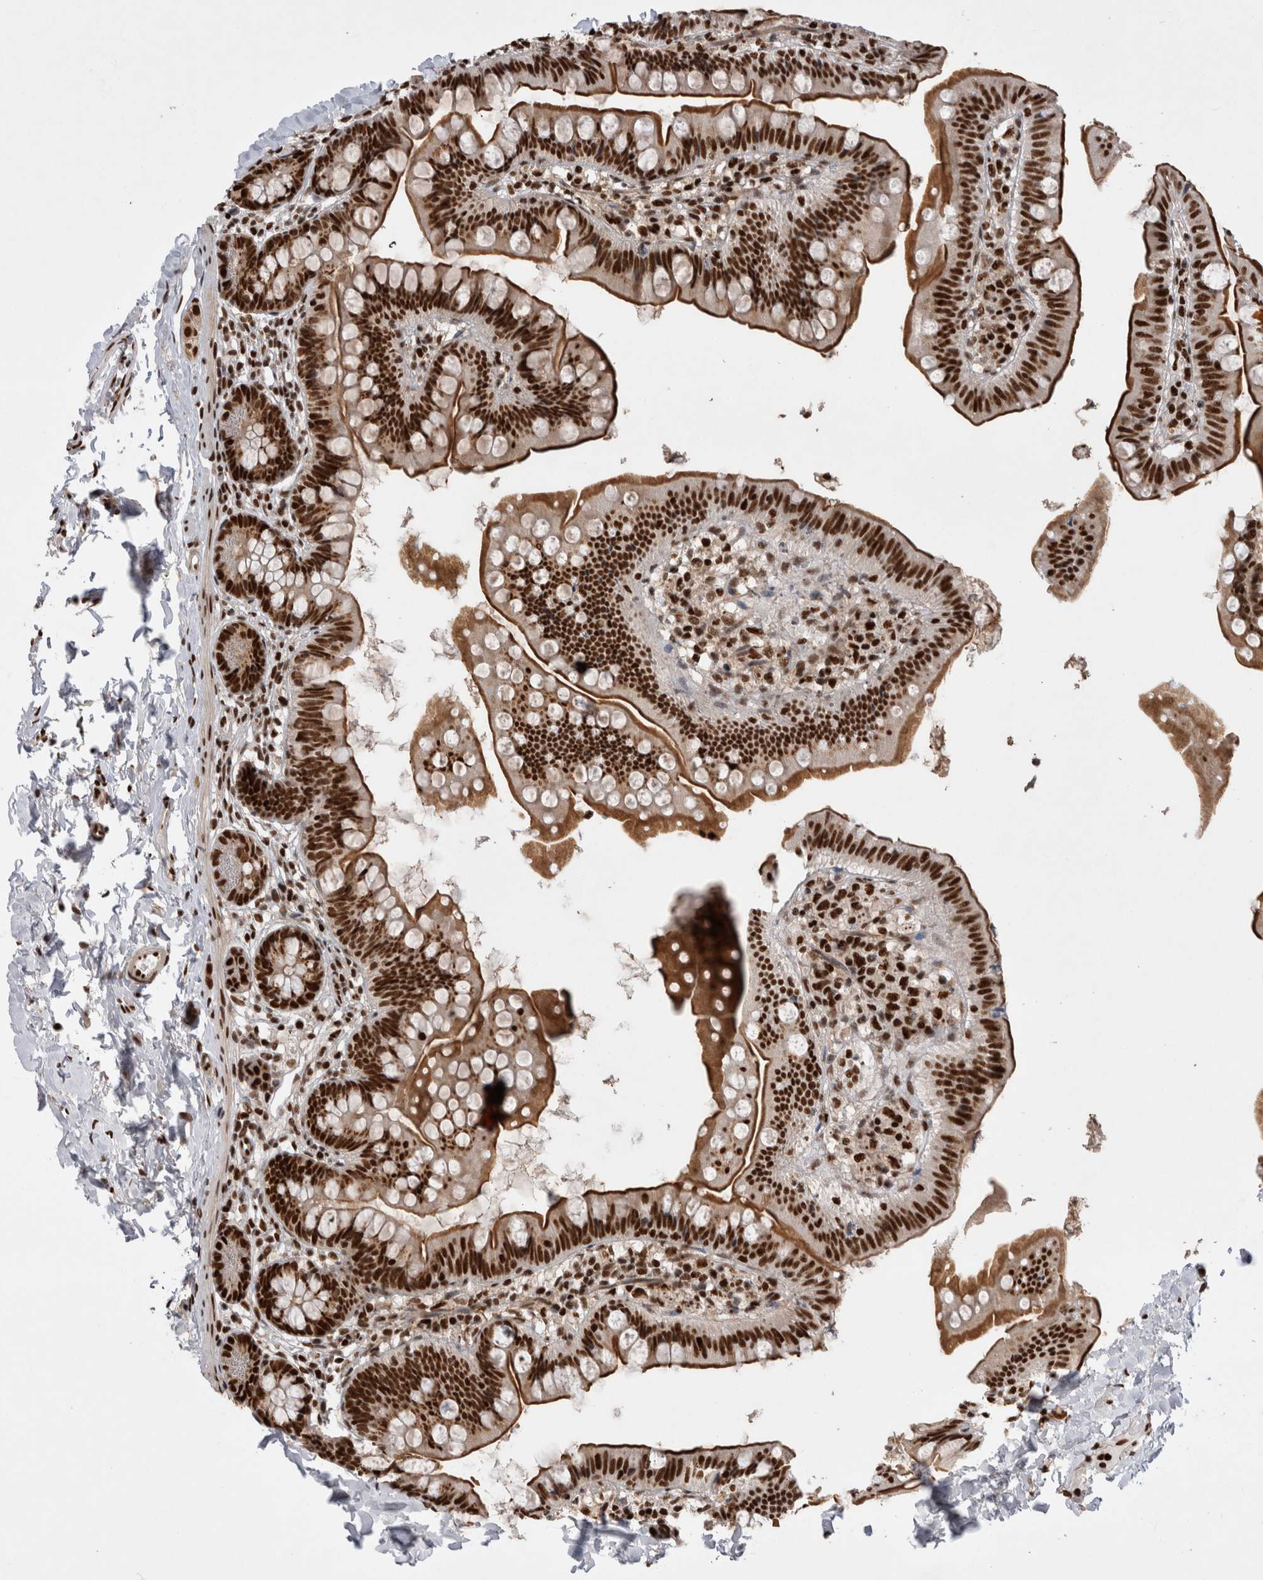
{"staining": {"intensity": "strong", "quantity": ">75%", "location": "cytoplasmic/membranous,nuclear"}, "tissue": "small intestine", "cell_type": "Glandular cells", "image_type": "normal", "snomed": [{"axis": "morphology", "description": "Normal tissue, NOS"}, {"axis": "topography", "description": "Small intestine"}], "caption": "IHC (DAB) staining of normal small intestine shows strong cytoplasmic/membranous,nuclear protein positivity in approximately >75% of glandular cells.", "gene": "EYA2", "patient": {"sex": "male", "age": 7}}